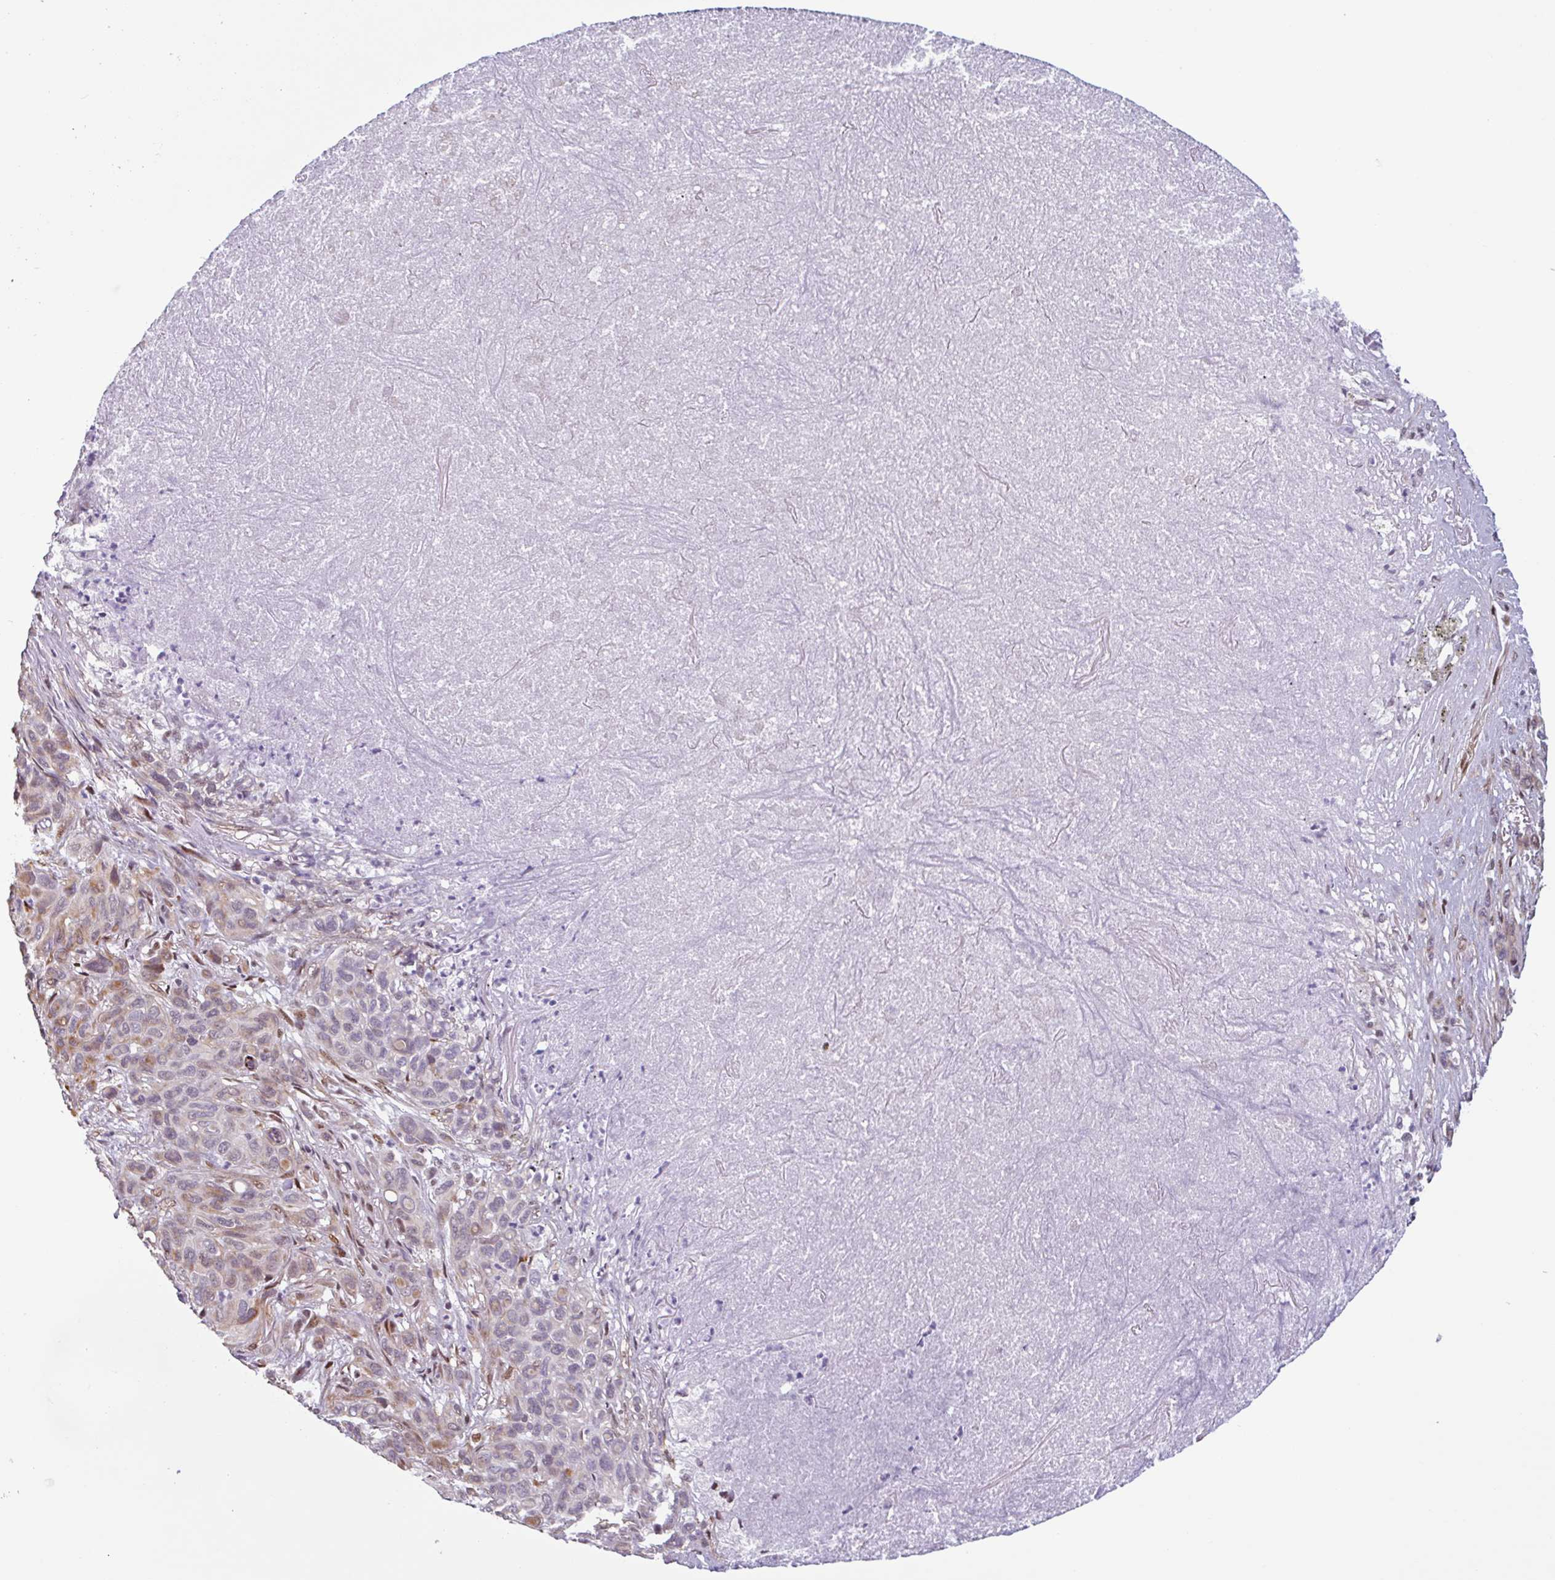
{"staining": {"intensity": "weak", "quantity": "25%-75%", "location": "cytoplasmic/membranous"}, "tissue": "melanoma", "cell_type": "Tumor cells", "image_type": "cancer", "snomed": [{"axis": "morphology", "description": "Malignant melanoma, Metastatic site"}, {"axis": "topography", "description": "Lung"}], "caption": "Immunohistochemical staining of human melanoma demonstrates low levels of weak cytoplasmic/membranous protein expression in about 25%-75% of tumor cells. (Stains: DAB (3,3'-diaminobenzidine) in brown, nuclei in blue, Microscopy: brightfield microscopy at high magnification).", "gene": "TMEM119", "patient": {"sex": "male", "age": 48}}